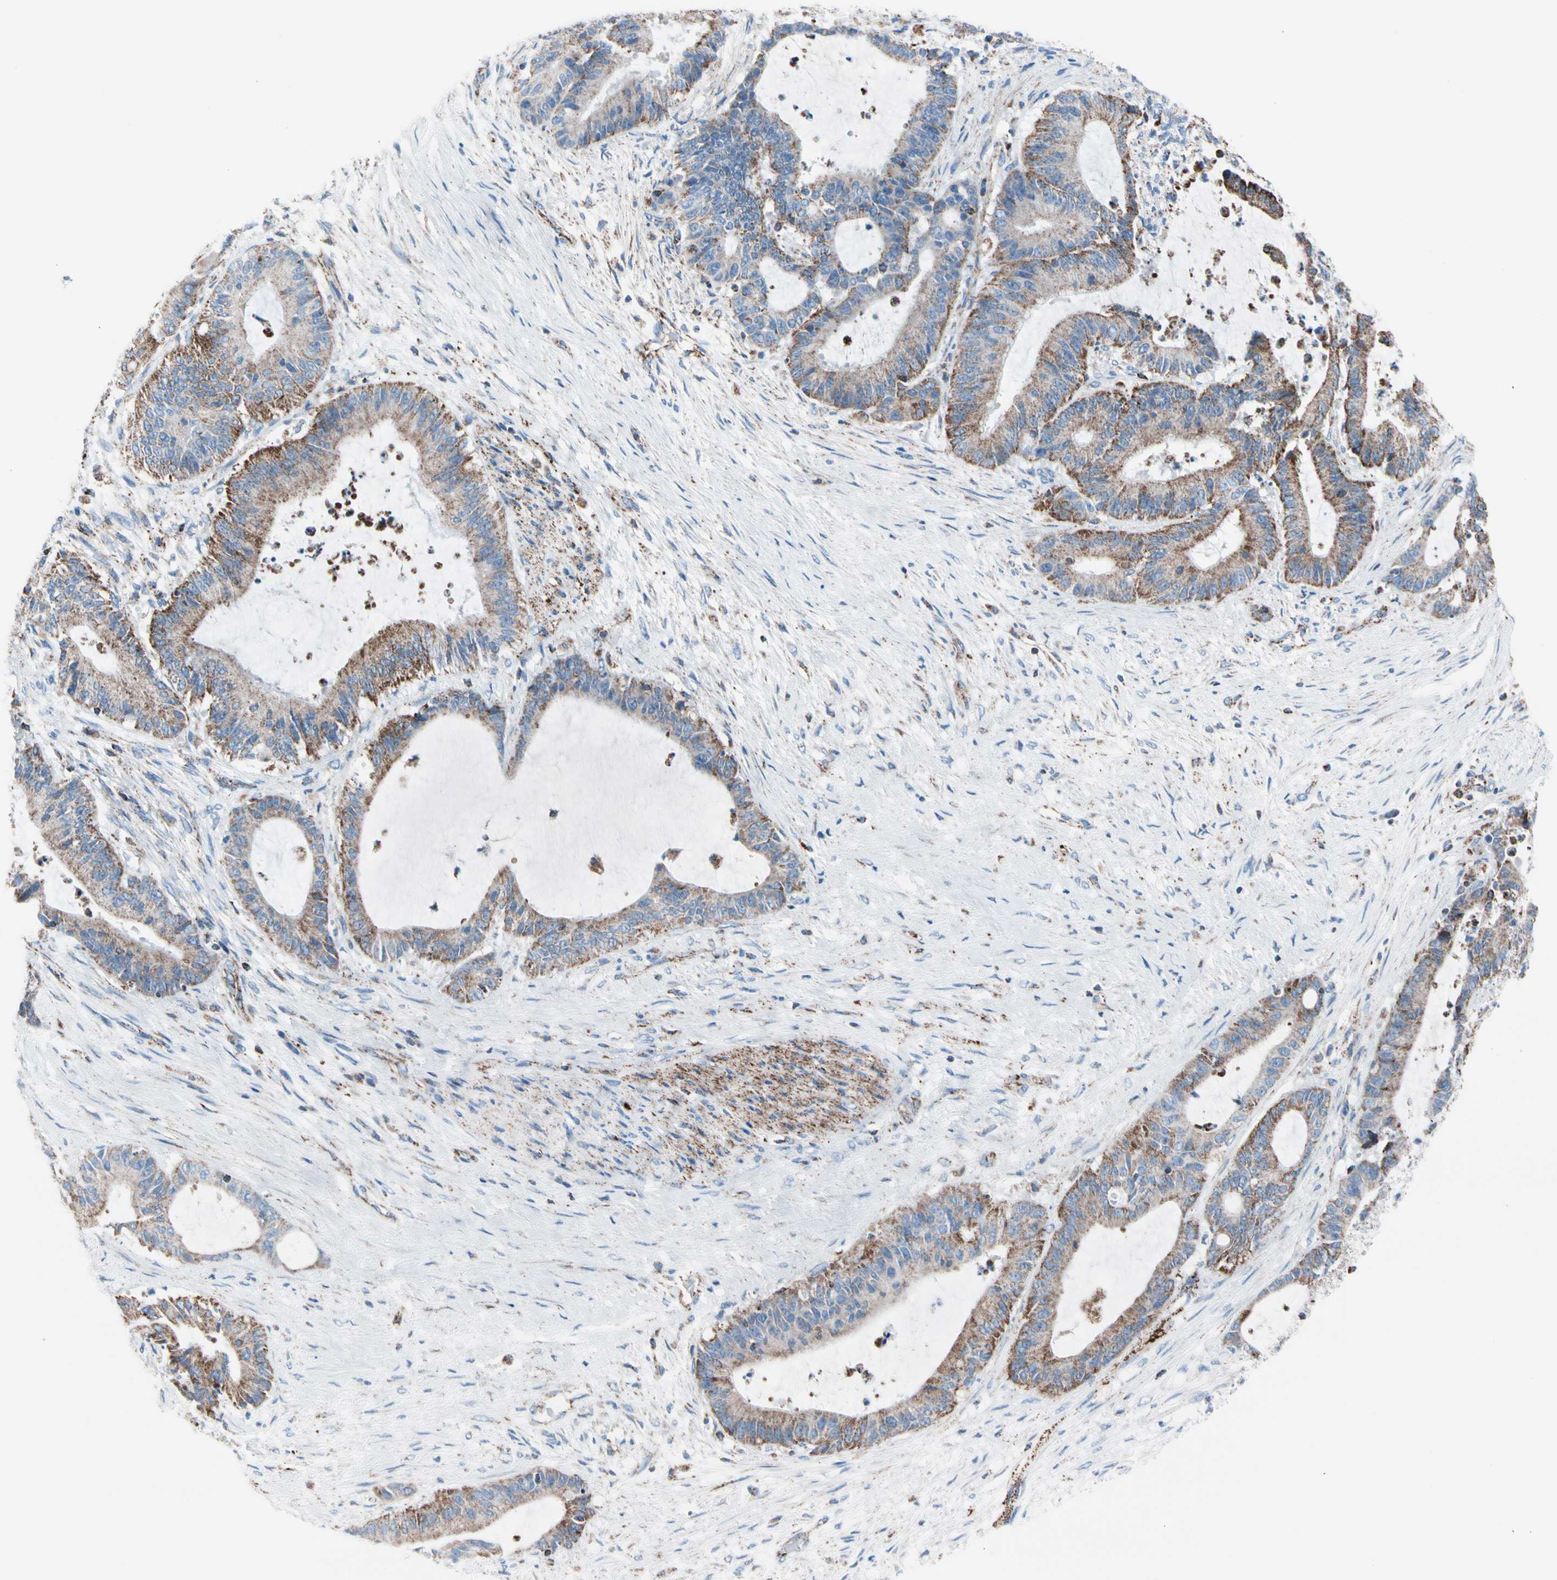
{"staining": {"intensity": "strong", "quantity": ">75%", "location": "cytoplasmic/membranous"}, "tissue": "liver cancer", "cell_type": "Tumor cells", "image_type": "cancer", "snomed": [{"axis": "morphology", "description": "Cholangiocarcinoma"}, {"axis": "topography", "description": "Liver"}], "caption": "Immunohistochemistry (IHC) (DAB (3,3'-diaminobenzidine)) staining of liver cancer (cholangiocarcinoma) reveals strong cytoplasmic/membranous protein positivity in approximately >75% of tumor cells. (DAB IHC with brightfield microscopy, high magnification).", "gene": "HK1", "patient": {"sex": "female", "age": 73}}